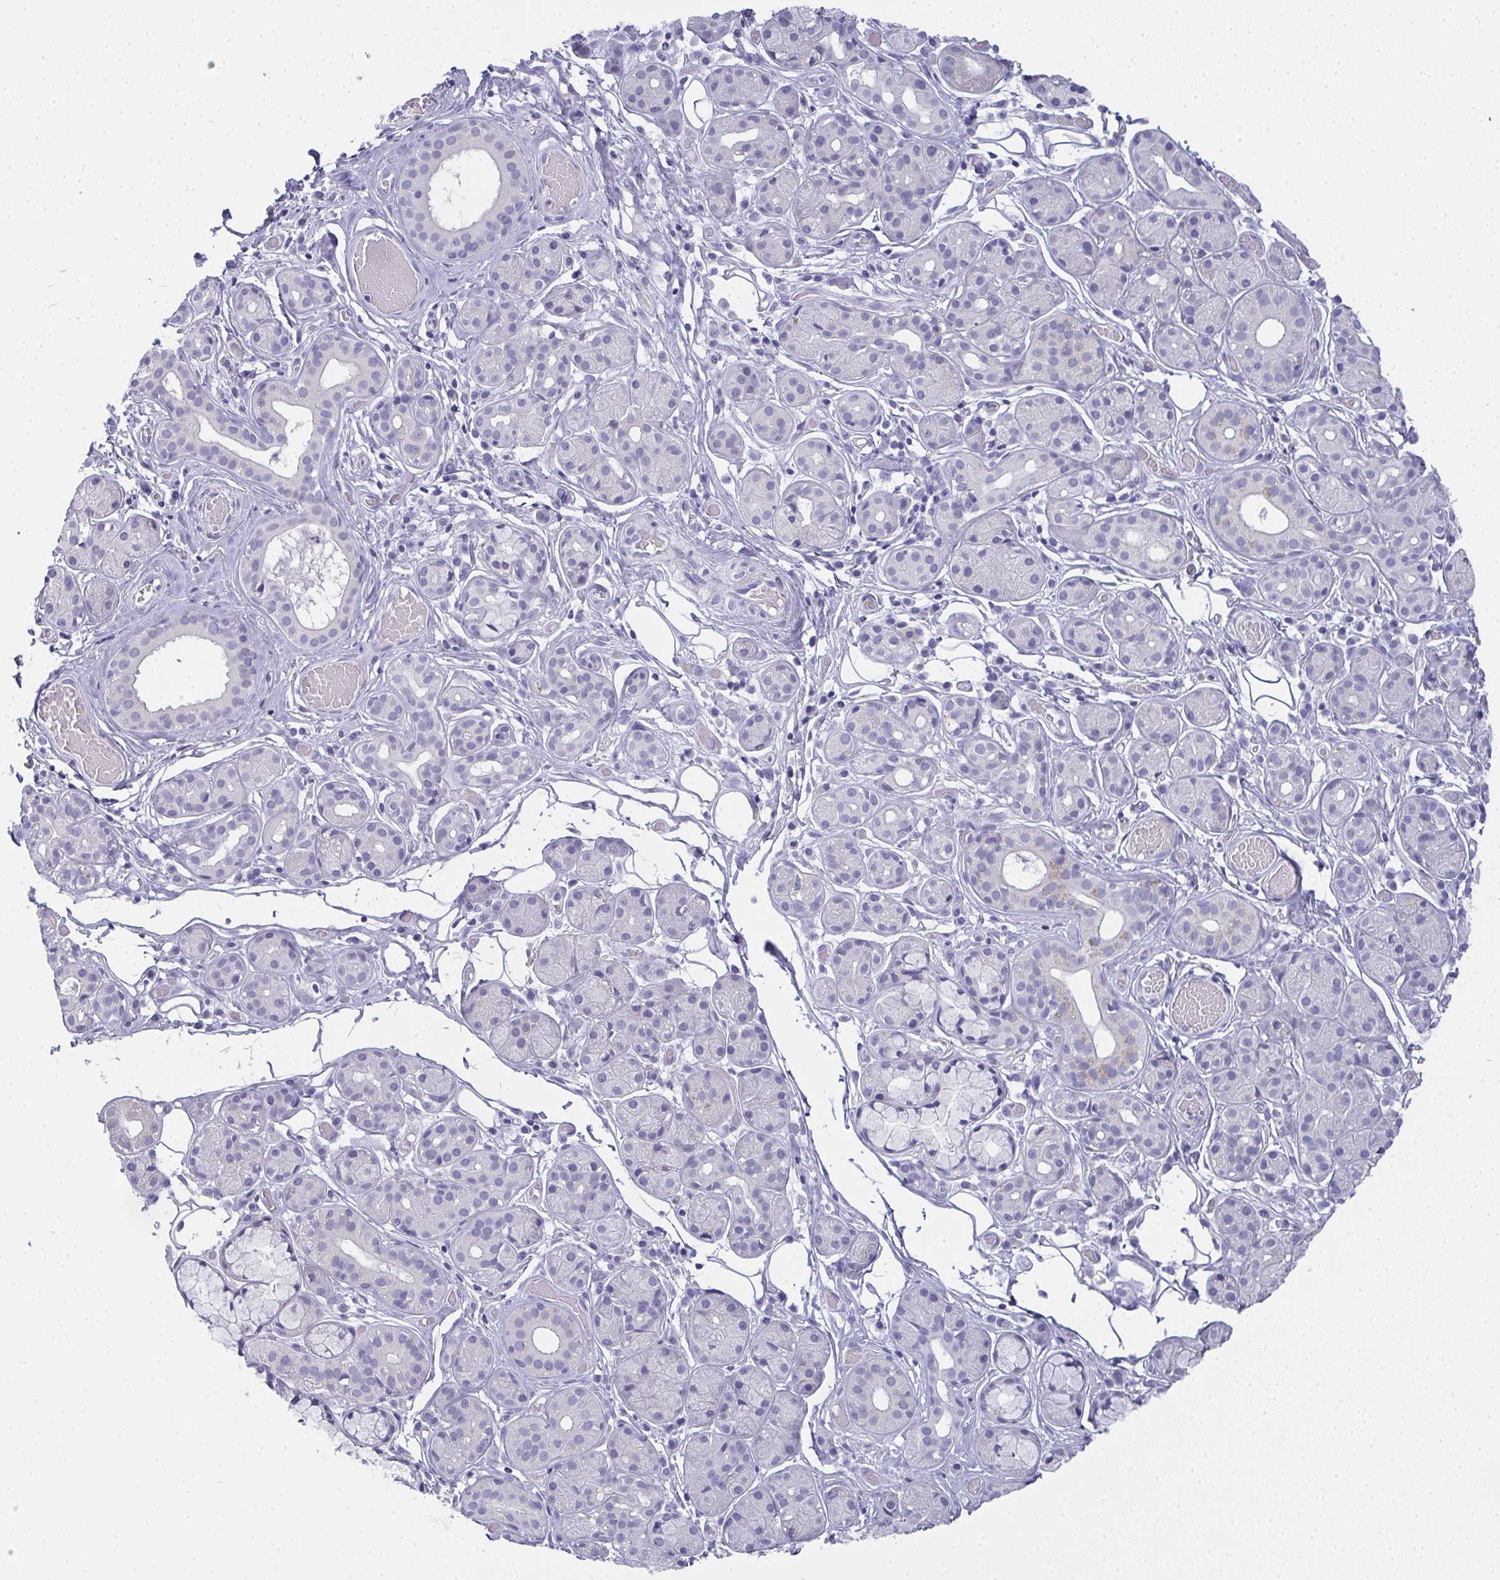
{"staining": {"intensity": "negative", "quantity": "none", "location": "none"}, "tissue": "salivary gland", "cell_type": "Glandular cells", "image_type": "normal", "snomed": [{"axis": "morphology", "description": "Normal tissue, NOS"}, {"axis": "topography", "description": "Salivary gland"}, {"axis": "topography", "description": "Peripheral nerve tissue"}], "caption": "A high-resolution photomicrograph shows immunohistochemistry staining of unremarkable salivary gland, which demonstrates no significant staining in glandular cells.", "gene": "SLC36A2", "patient": {"sex": "male", "age": 71}}